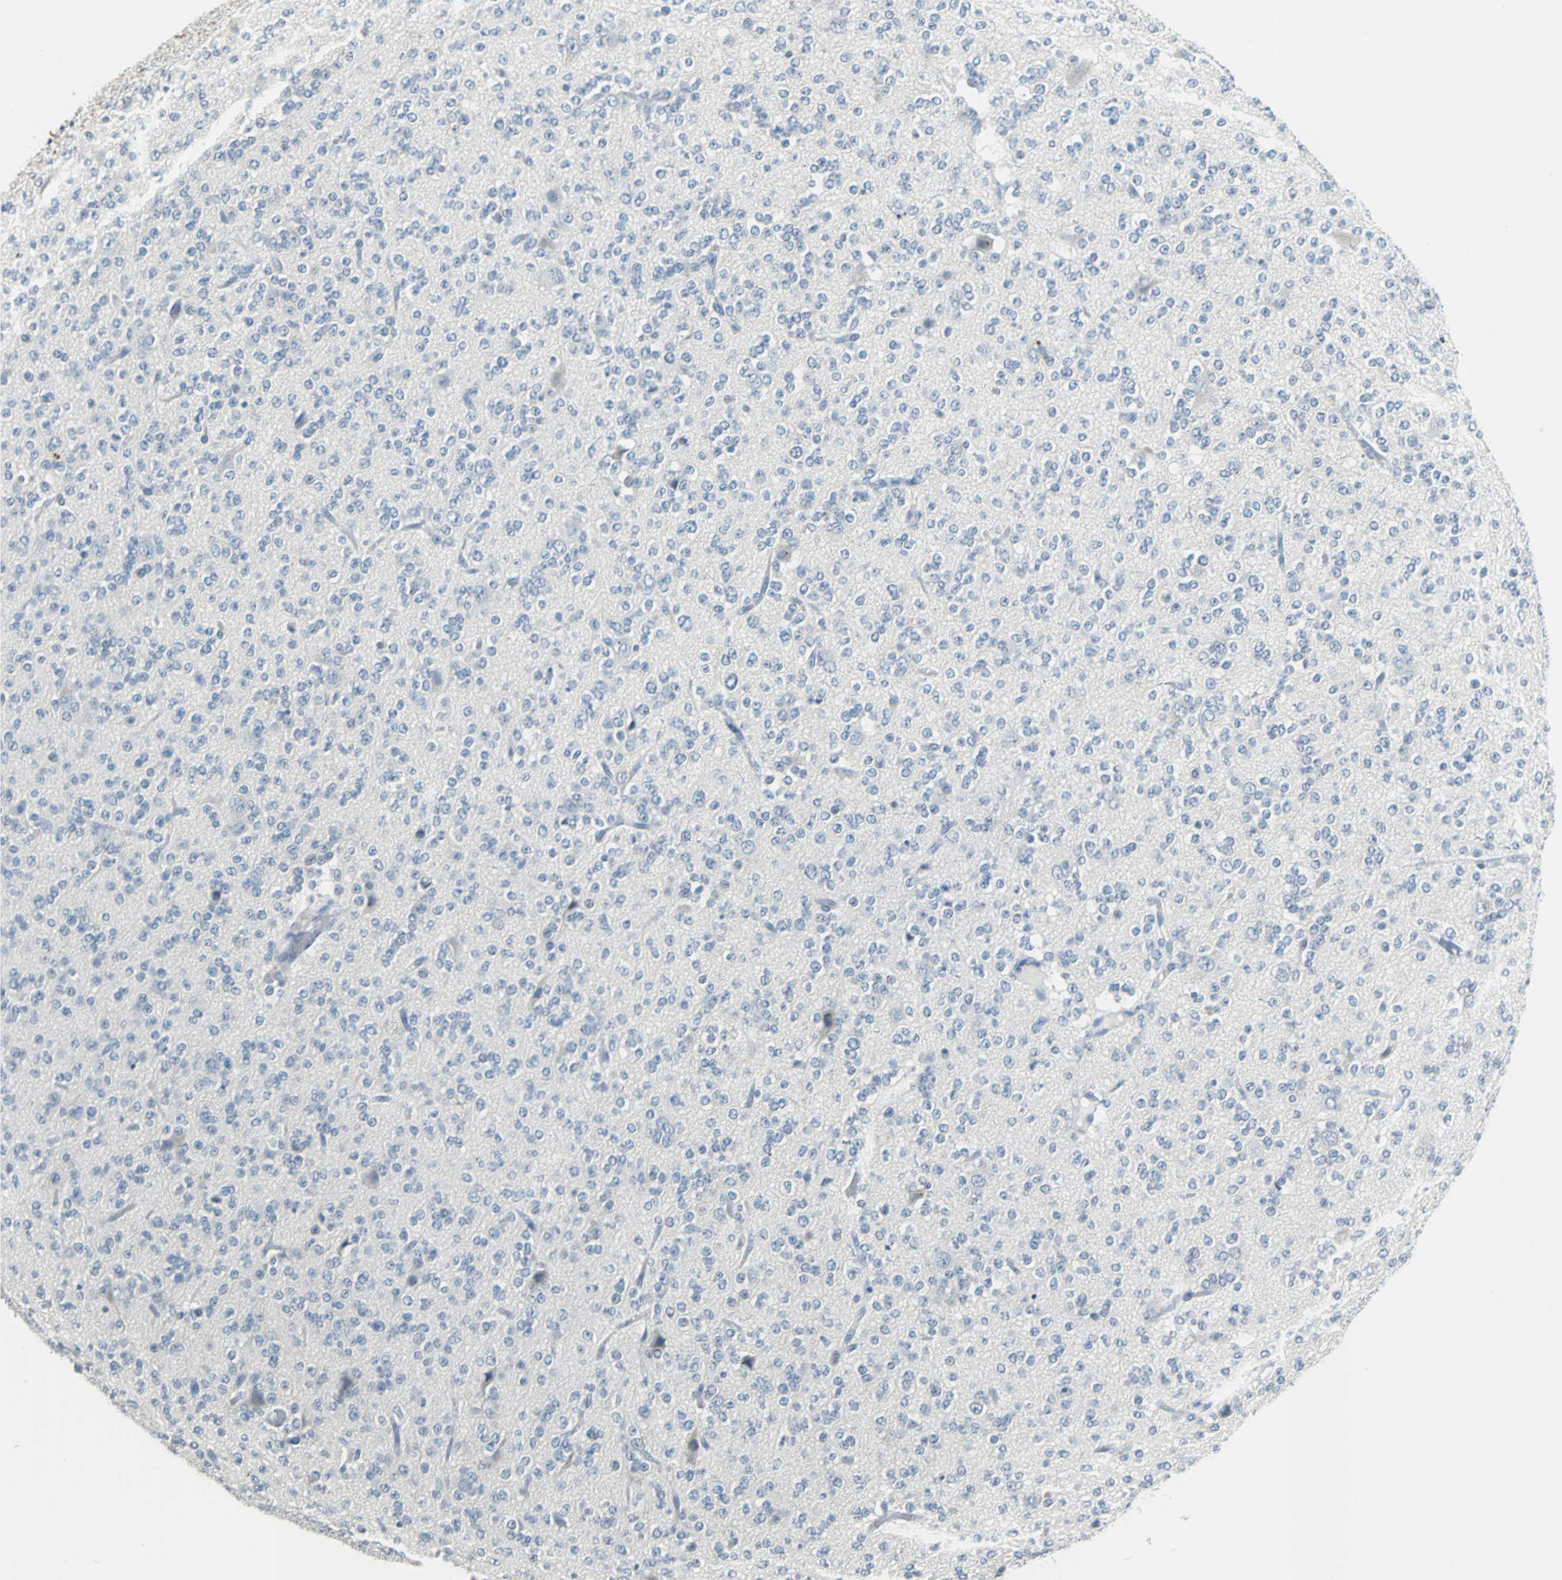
{"staining": {"intensity": "negative", "quantity": "none", "location": "none"}, "tissue": "glioma", "cell_type": "Tumor cells", "image_type": "cancer", "snomed": [{"axis": "morphology", "description": "Glioma, malignant, Low grade"}, {"axis": "topography", "description": "Brain"}], "caption": "Tumor cells are negative for protein expression in human malignant glioma (low-grade).", "gene": "MUC7", "patient": {"sex": "male", "age": 38}}